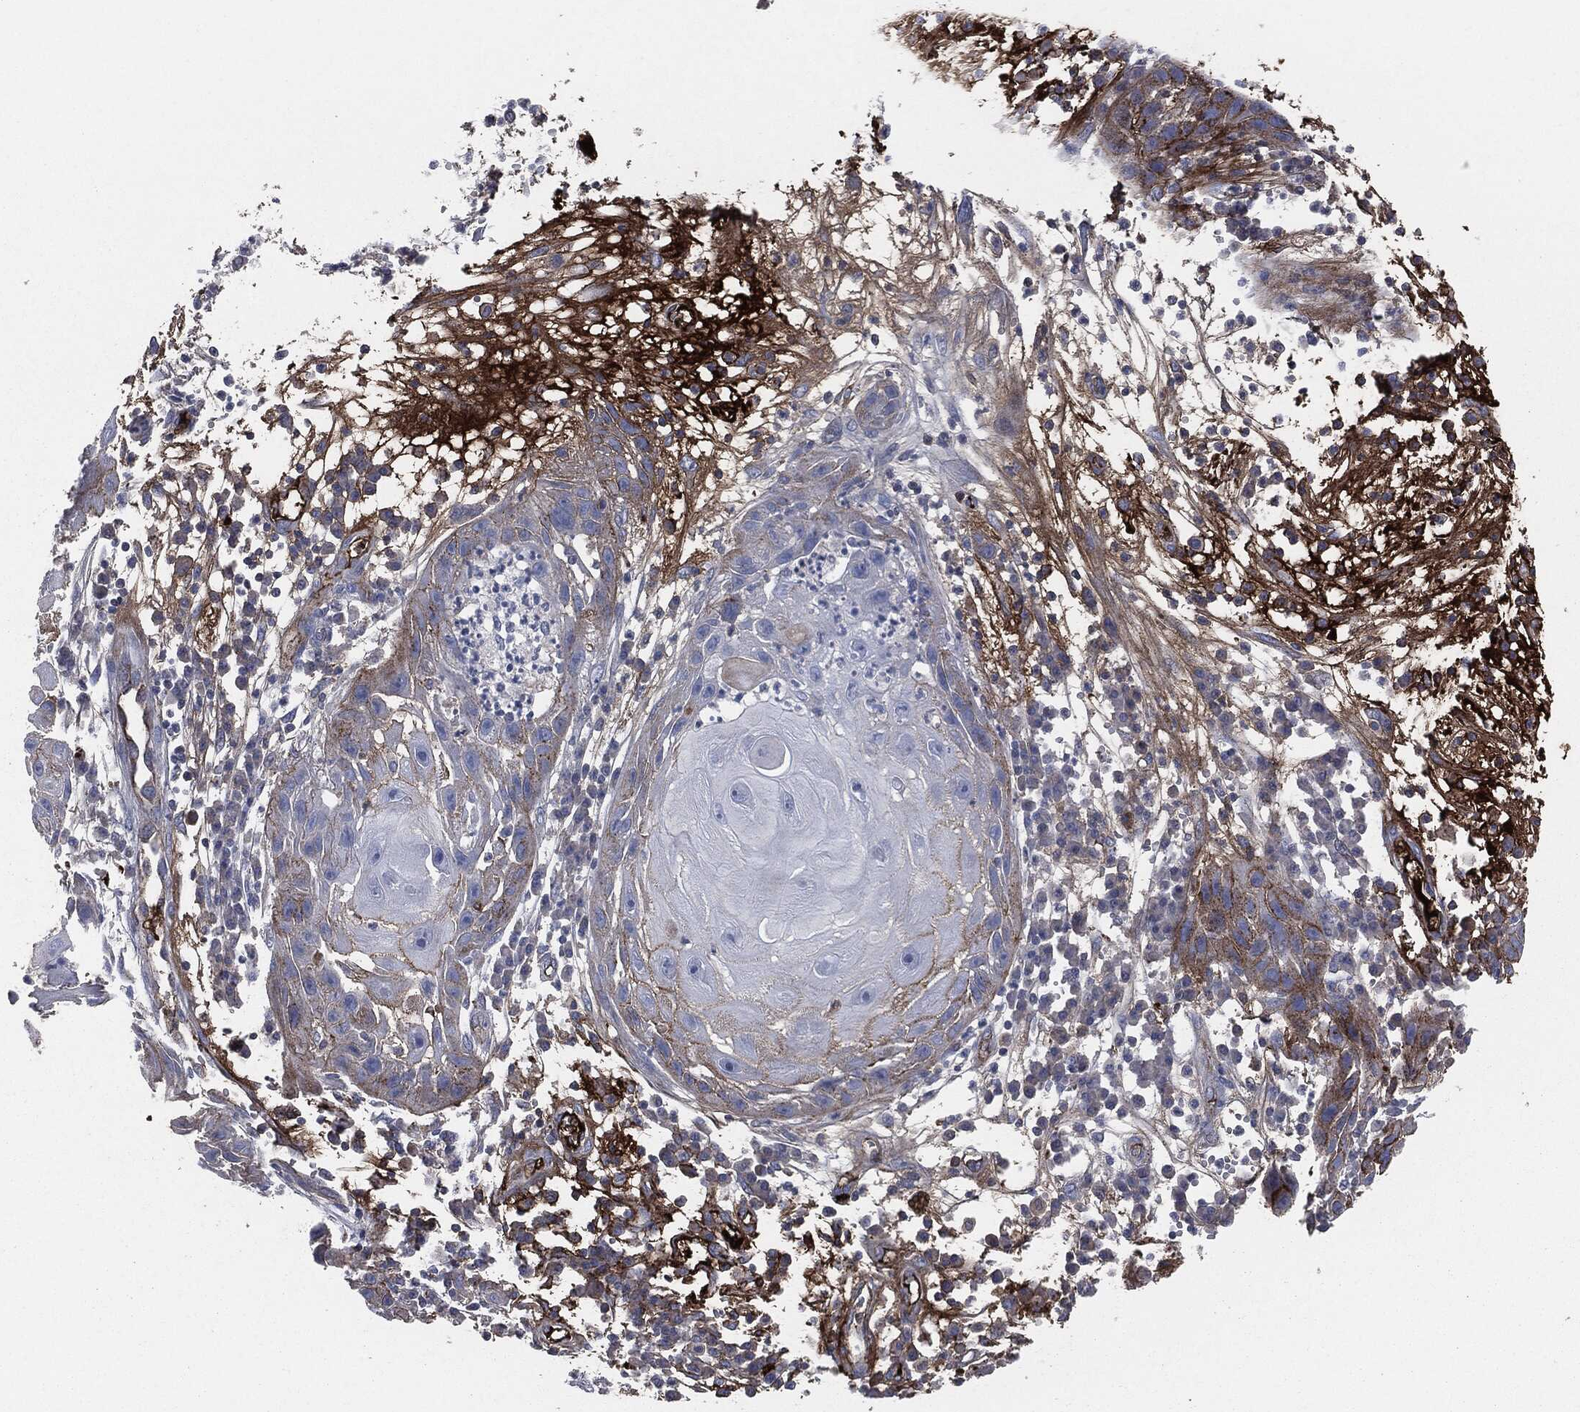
{"staining": {"intensity": "moderate", "quantity": "<25%", "location": "cytoplasmic/membranous"}, "tissue": "skin cancer", "cell_type": "Tumor cells", "image_type": "cancer", "snomed": [{"axis": "morphology", "description": "Normal tissue, NOS"}, {"axis": "morphology", "description": "Squamous cell carcinoma, NOS"}, {"axis": "topography", "description": "Skin"}], "caption": "This is a micrograph of immunohistochemistry staining of skin cancer, which shows moderate positivity in the cytoplasmic/membranous of tumor cells.", "gene": "APOB", "patient": {"sex": "male", "age": 79}}